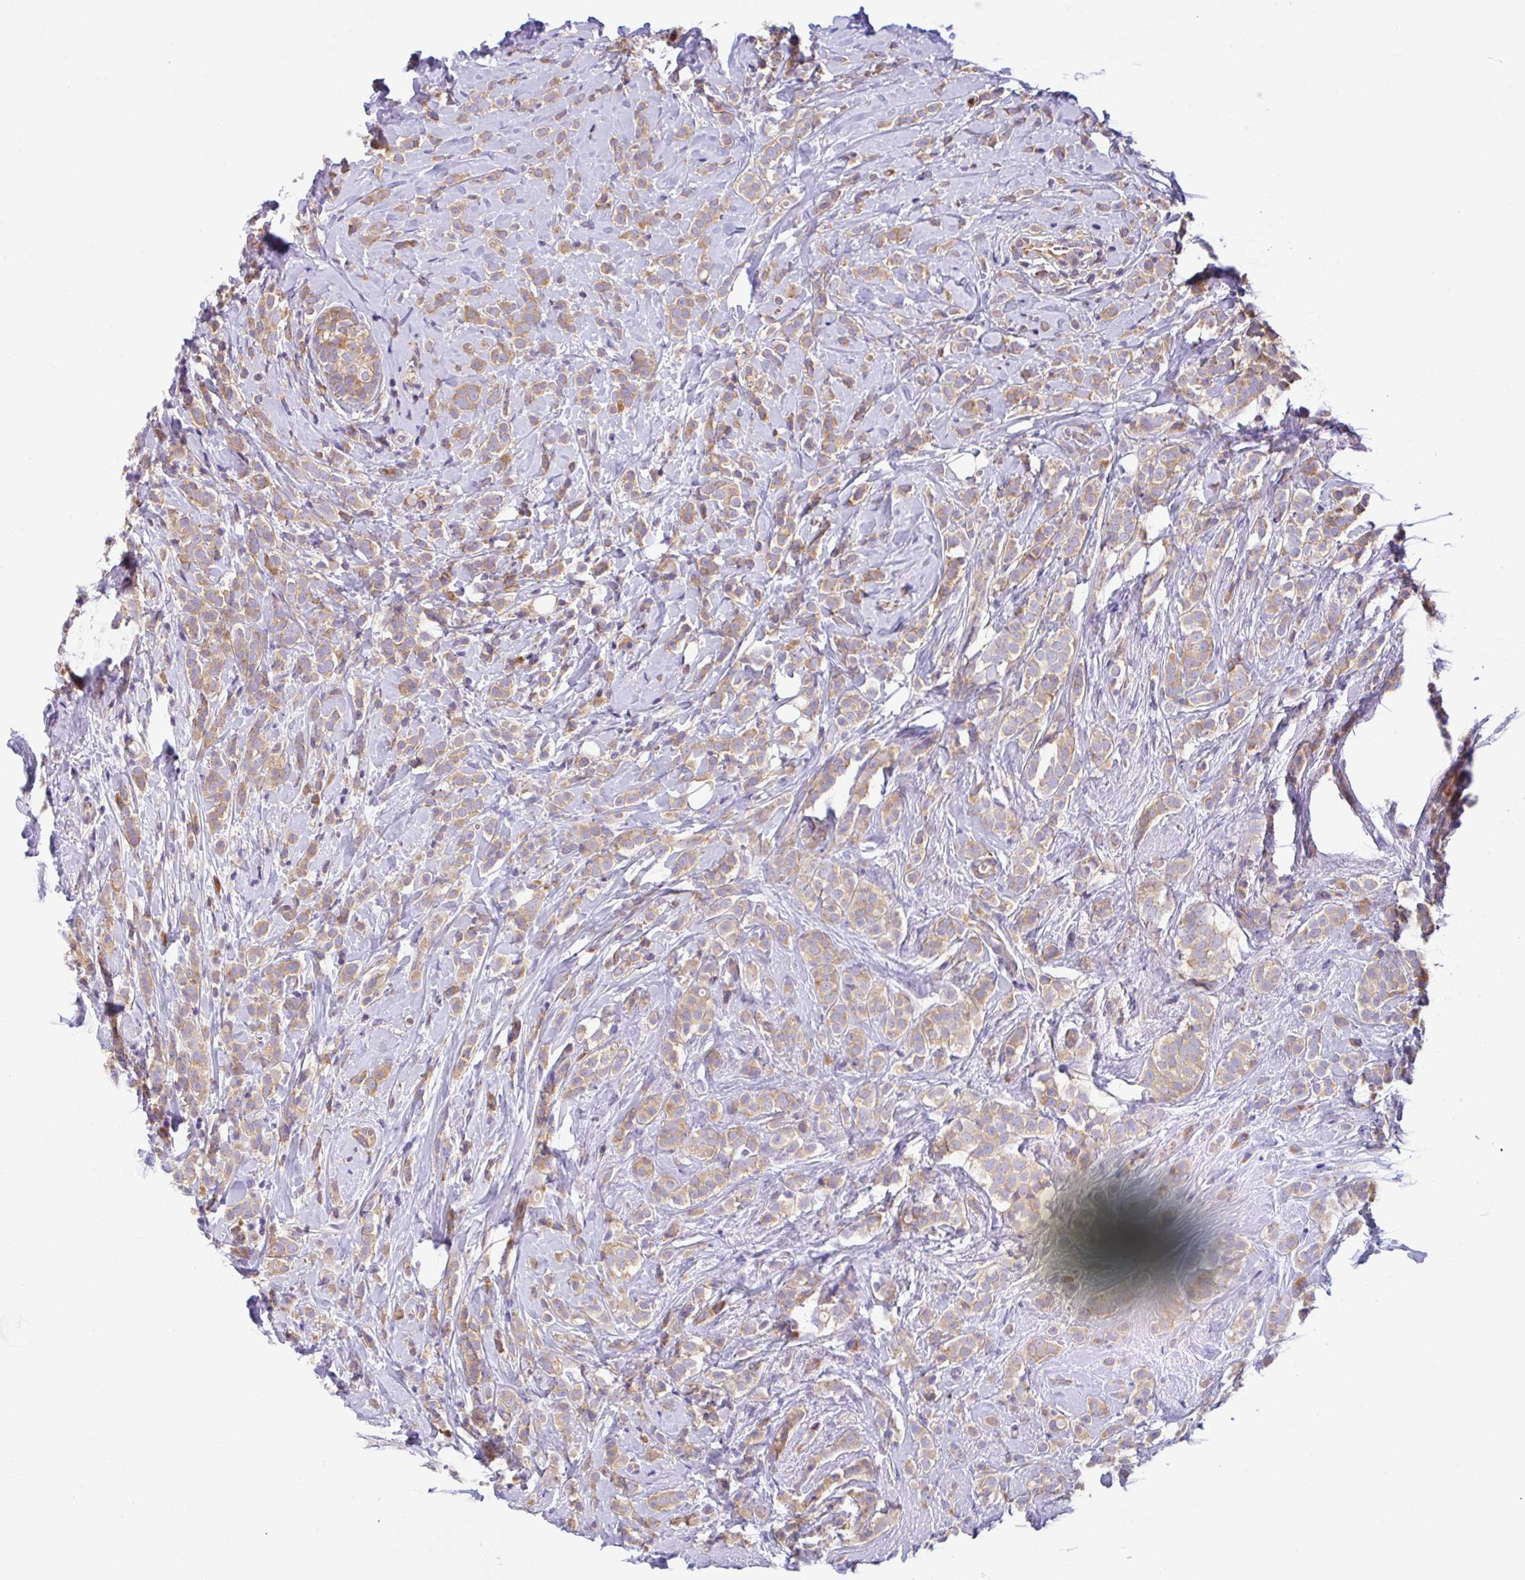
{"staining": {"intensity": "moderate", "quantity": ">75%", "location": "cytoplasmic/membranous"}, "tissue": "breast cancer", "cell_type": "Tumor cells", "image_type": "cancer", "snomed": [{"axis": "morphology", "description": "Lobular carcinoma"}, {"axis": "topography", "description": "Breast"}], "caption": "Immunohistochemical staining of breast lobular carcinoma demonstrates medium levels of moderate cytoplasmic/membranous expression in approximately >75% of tumor cells. (DAB (3,3'-diaminobenzidine) IHC, brown staining for protein, blue staining for nuclei).", "gene": "GFPT2", "patient": {"sex": "female", "age": 49}}